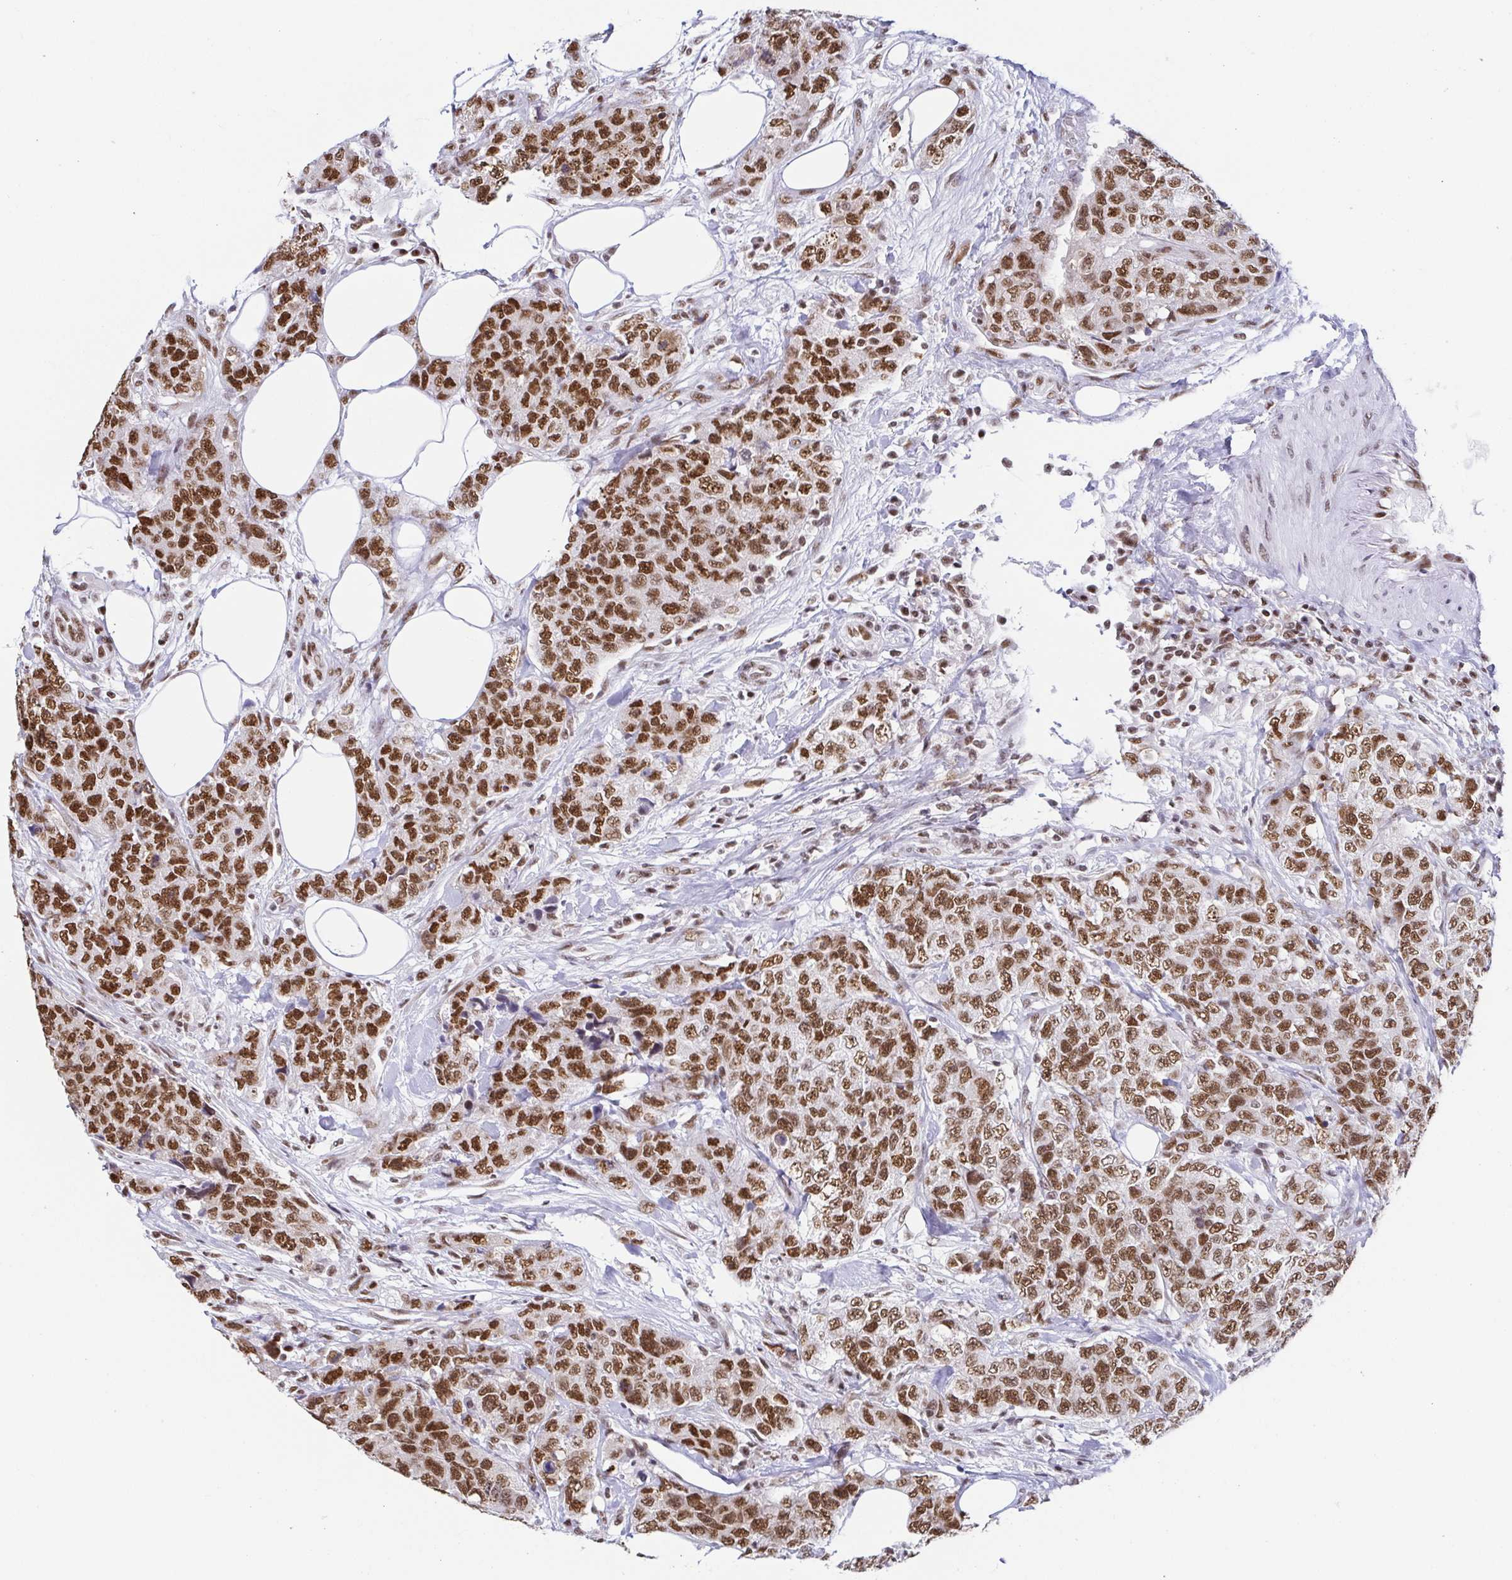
{"staining": {"intensity": "moderate", "quantity": ">75%", "location": "nuclear"}, "tissue": "urothelial cancer", "cell_type": "Tumor cells", "image_type": "cancer", "snomed": [{"axis": "morphology", "description": "Urothelial carcinoma, High grade"}, {"axis": "topography", "description": "Urinary bladder"}], "caption": "High-grade urothelial carcinoma was stained to show a protein in brown. There is medium levels of moderate nuclear expression in about >75% of tumor cells. (brown staining indicates protein expression, while blue staining denotes nuclei).", "gene": "EWSR1", "patient": {"sex": "female", "age": 78}}